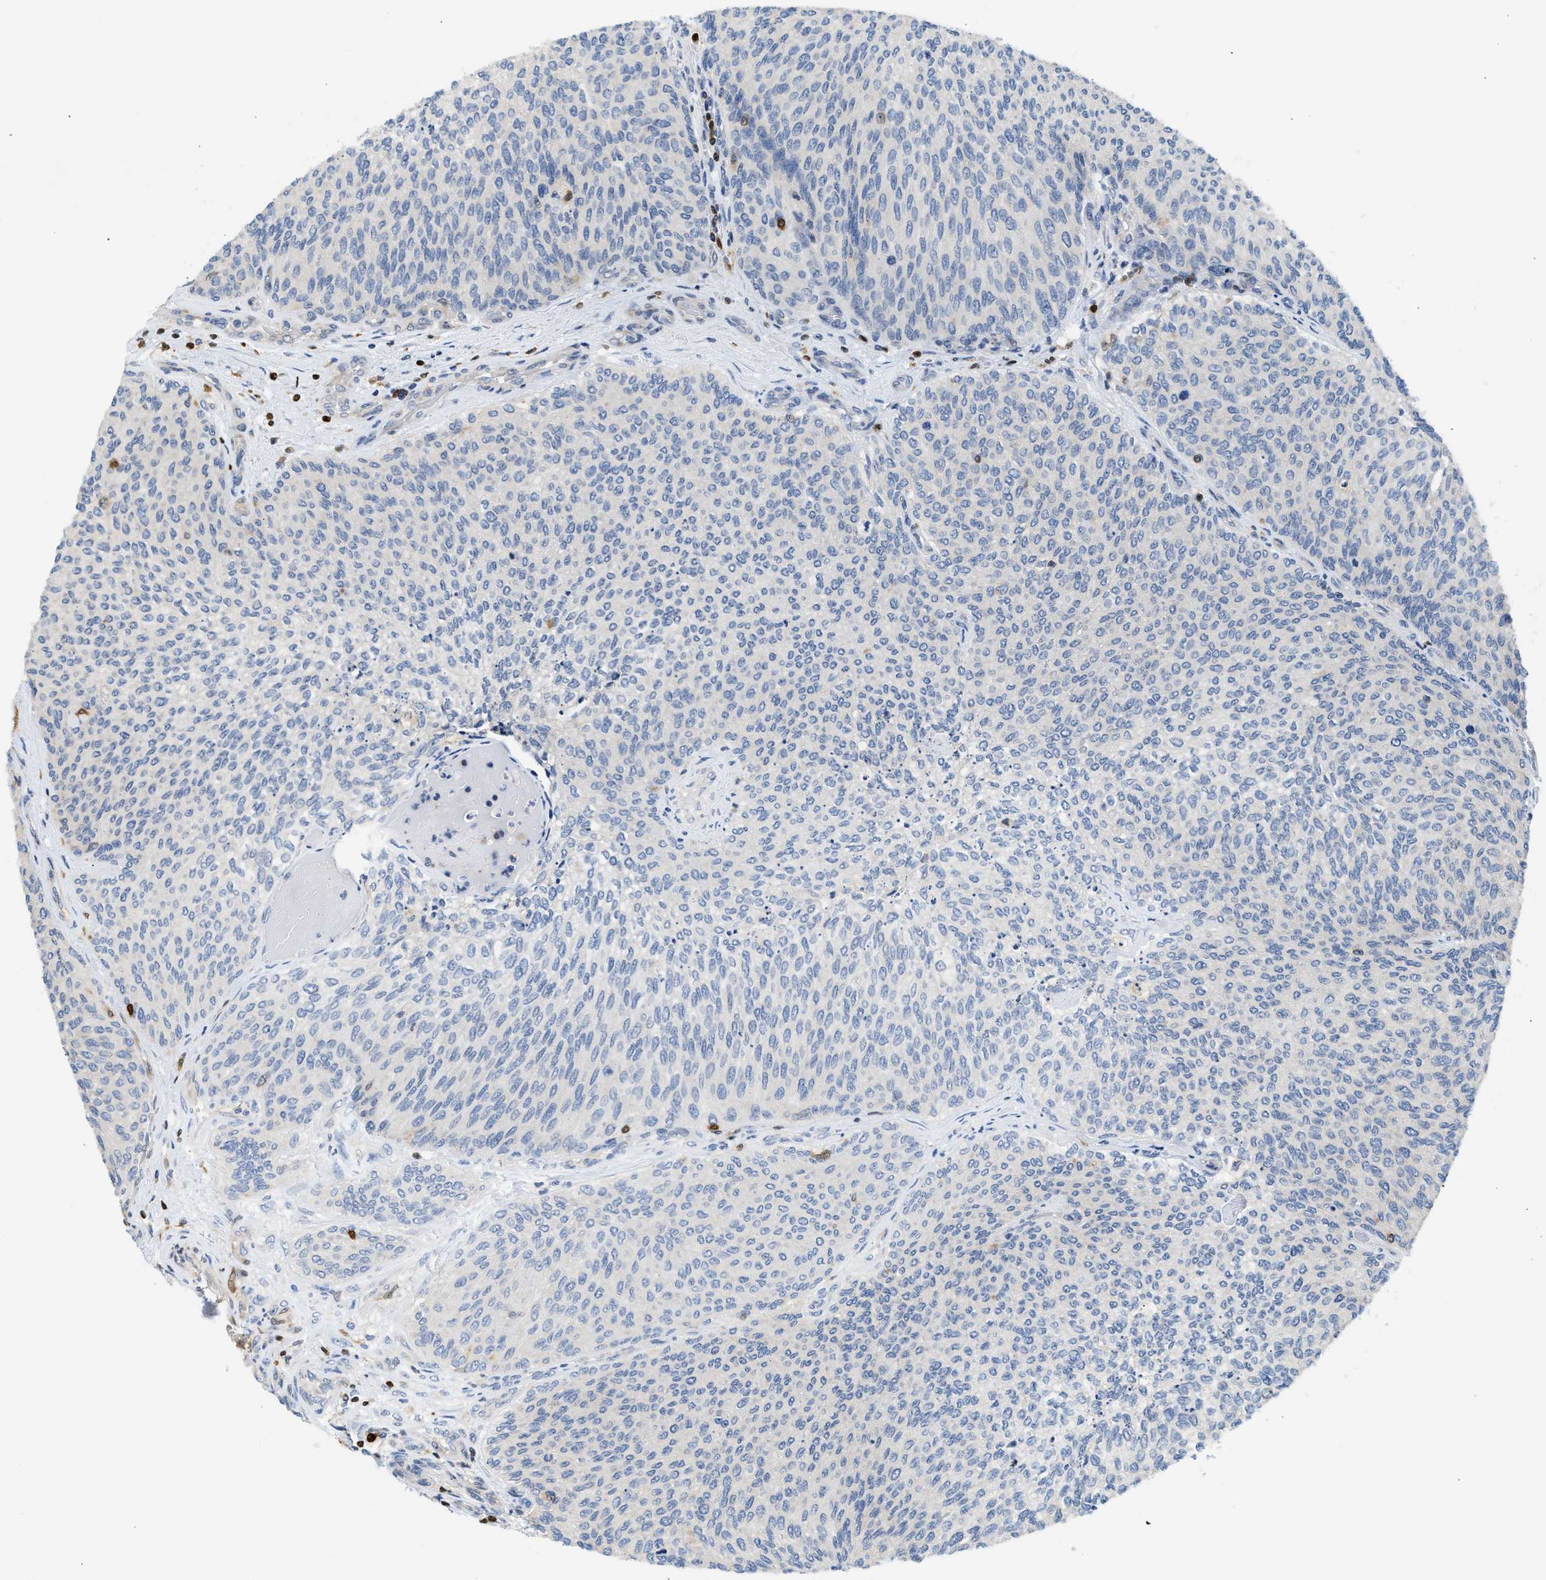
{"staining": {"intensity": "negative", "quantity": "none", "location": "none"}, "tissue": "urothelial cancer", "cell_type": "Tumor cells", "image_type": "cancer", "snomed": [{"axis": "morphology", "description": "Urothelial carcinoma, Low grade"}, {"axis": "topography", "description": "Urinary bladder"}], "caption": "This is an IHC histopathology image of human urothelial cancer. There is no expression in tumor cells.", "gene": "SLIT2", "patient": {"sex": "female", "age": 79}}